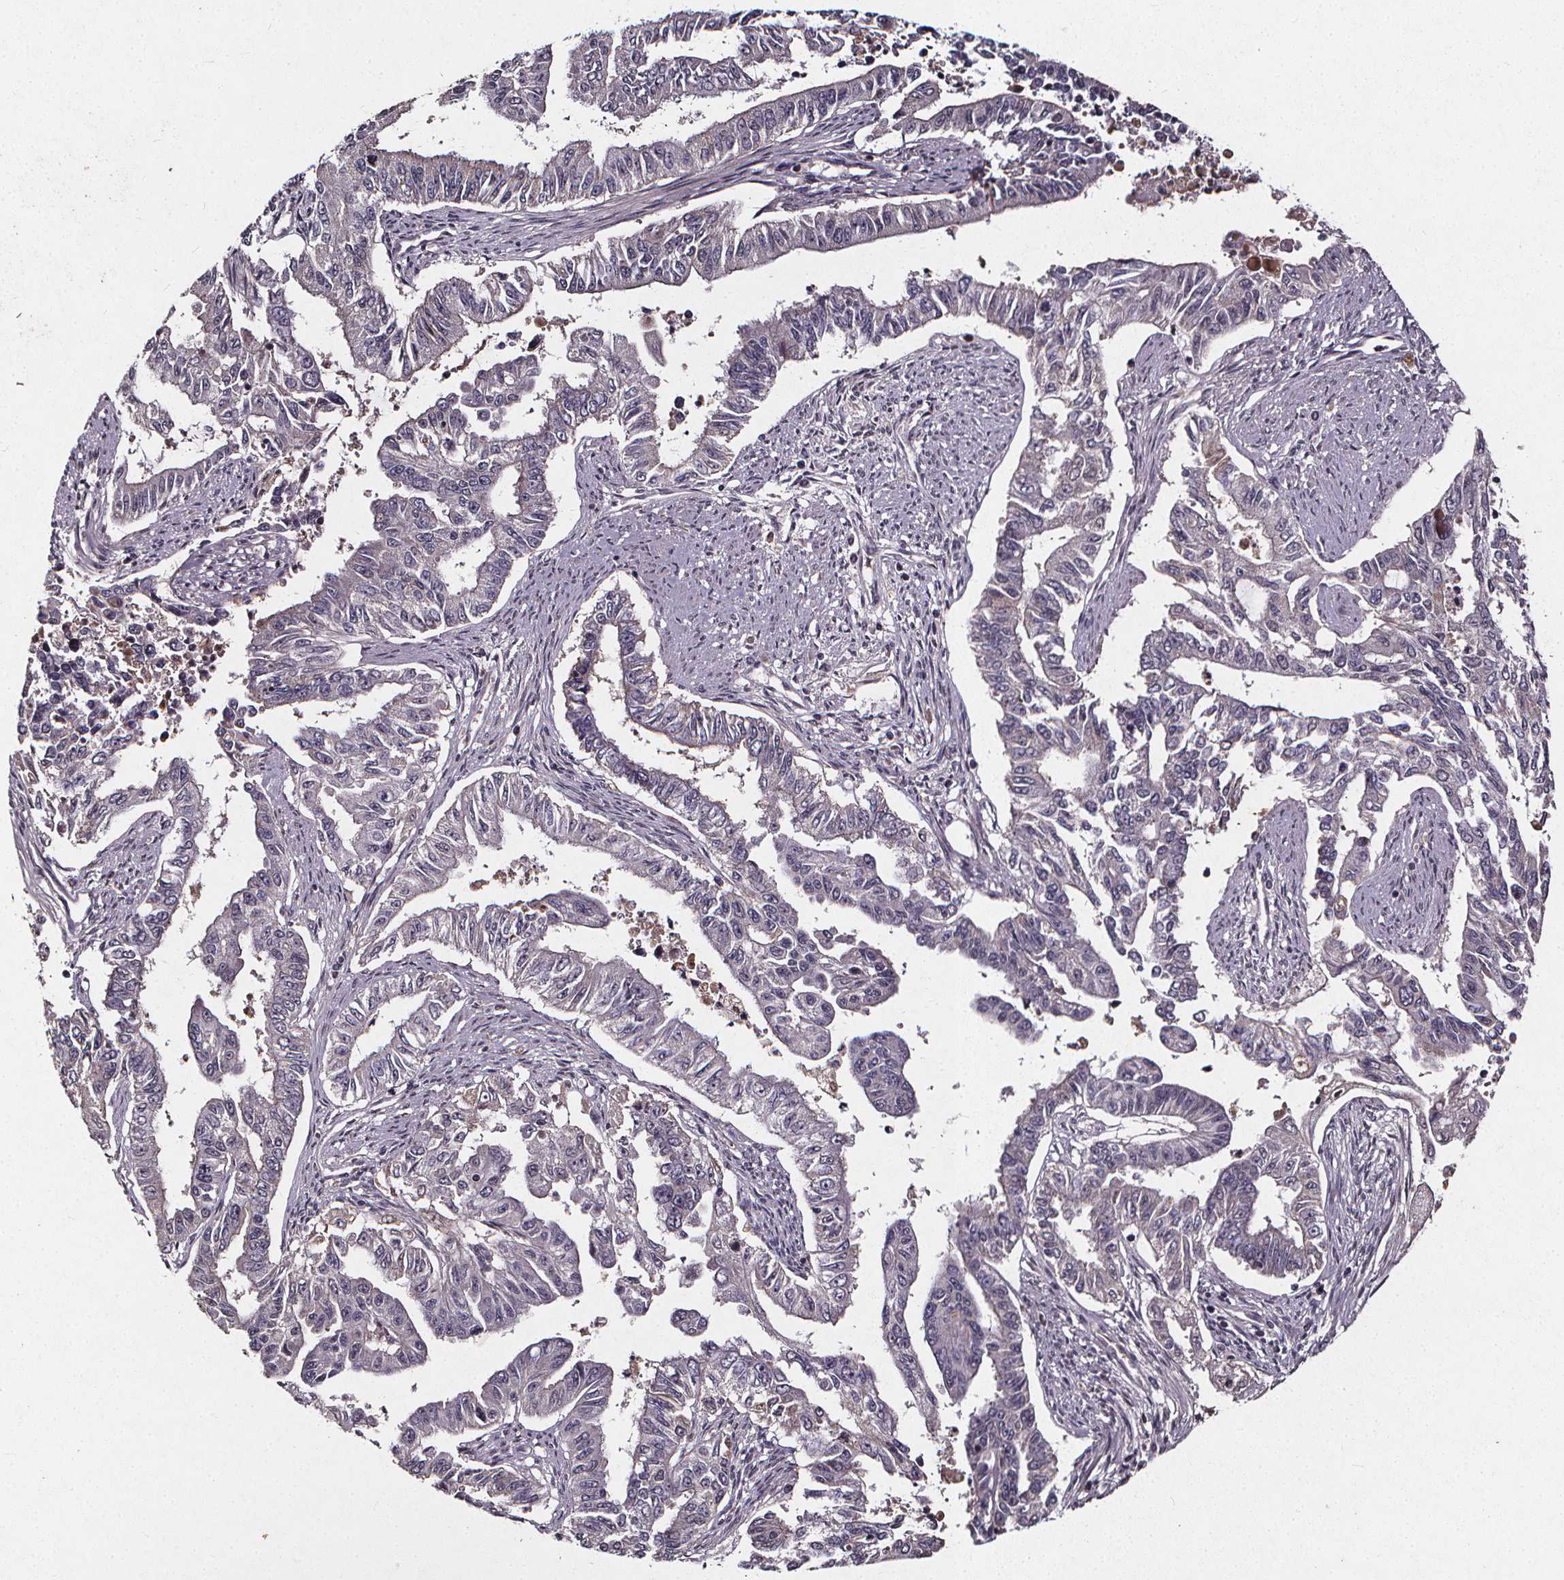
{"staining": {"intensity": "negative", "quantity": "none", "location": "none"}, "tissue": "endometrial cancer", "cell_type": "Tumor cells", "image_type": "cancer", "snomed": [{"axis": "morphology", "description": "Adenocarcinoma, NOS"}, {"axis": "topography", "description": "Uterus"}], "caption": "There is no significant expression in tumor cells of endometrial adenocarcinoma.", "gene": "SPAG8", "patient": {"sex": "female", "age": 59}}